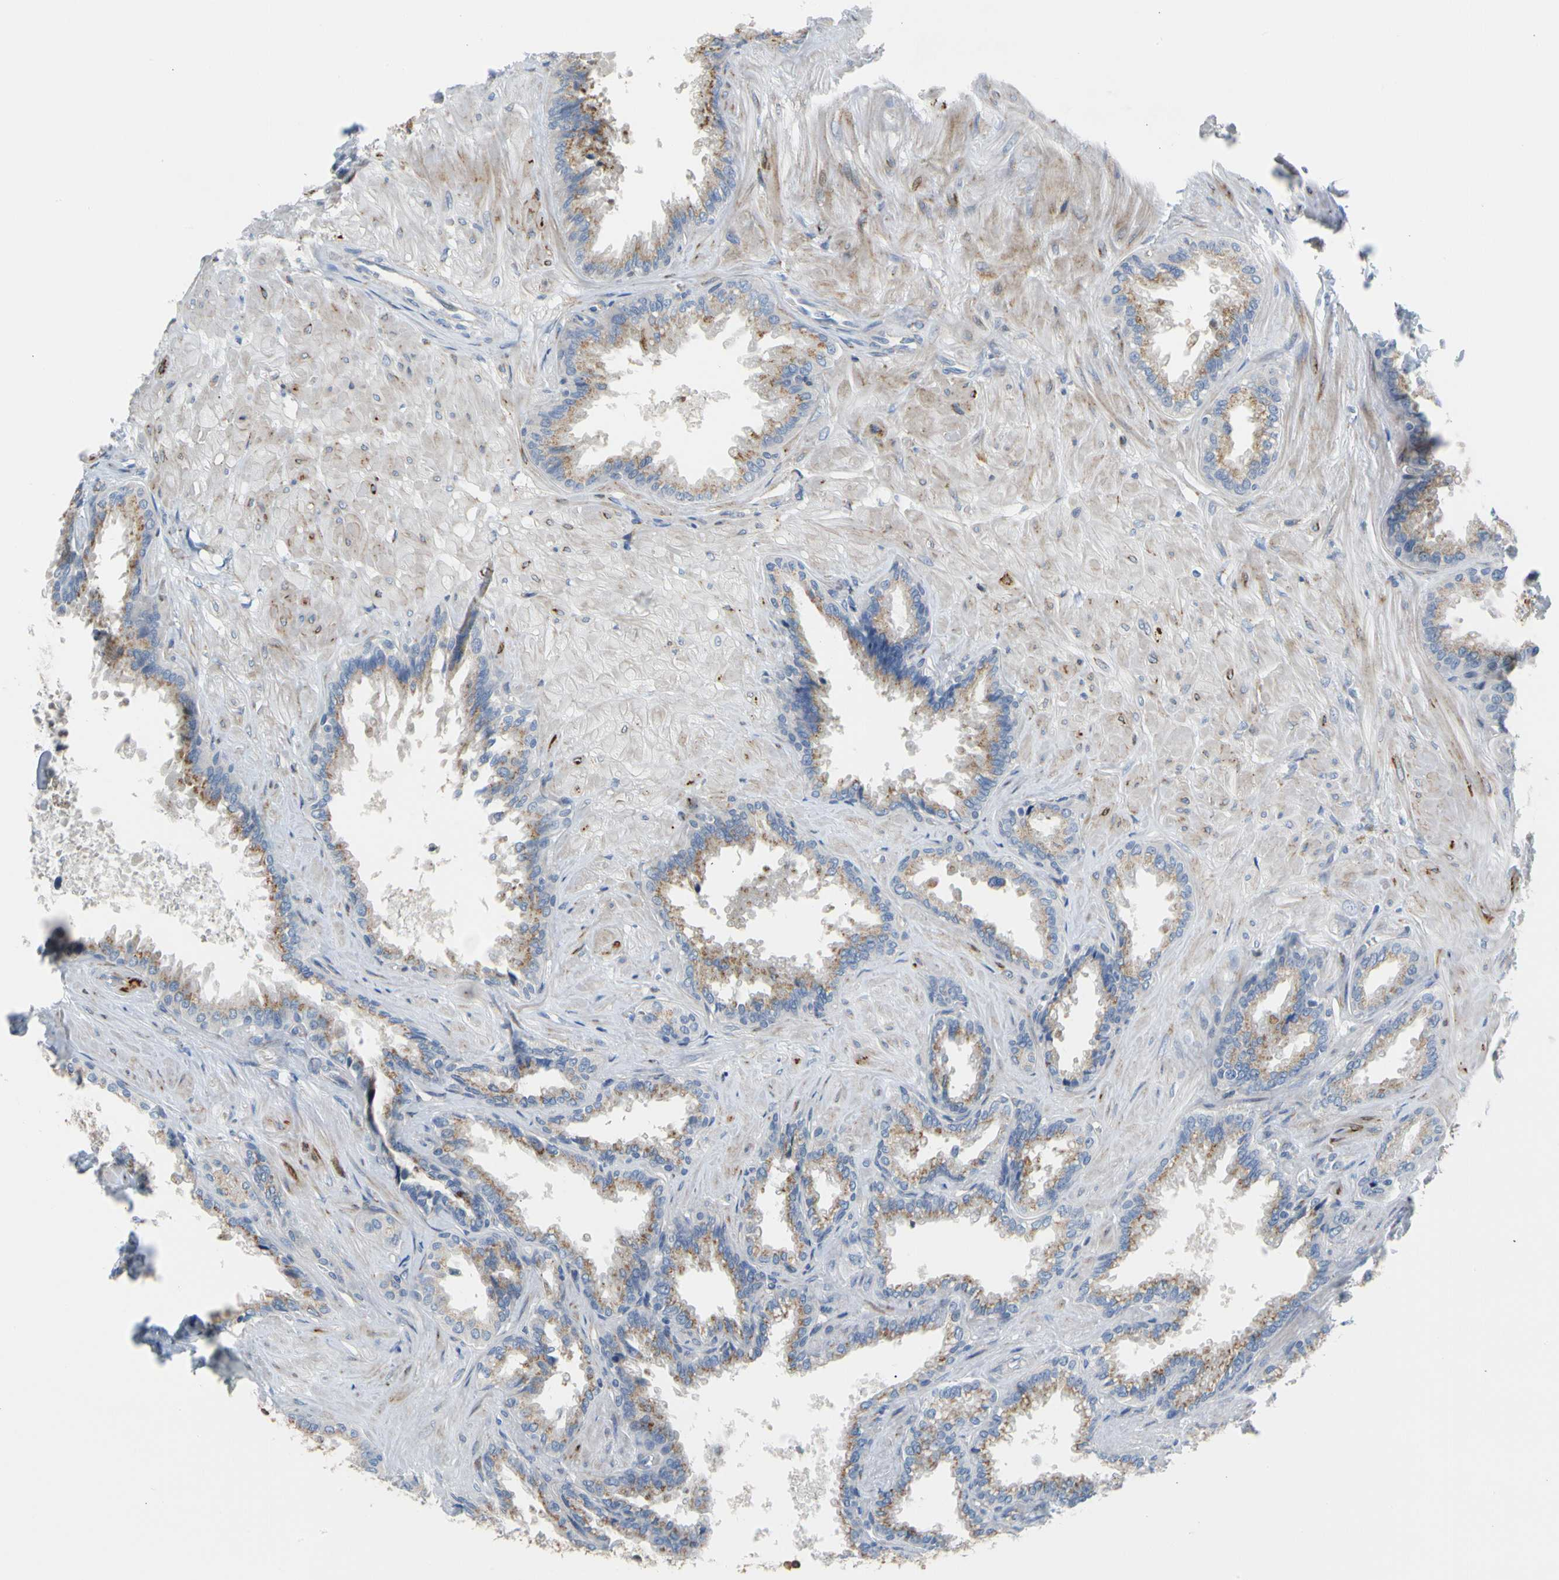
{"staining": {"intensity": "weak", "quantity": "25%-75%", "location": "cytoplasmic/membranous"}, "tissue": "seminal vesicle", "cell_type": "Glandular cells", "image_type": "normal", "snomed": [{"axis": "morphology", "description": "Normal tissue, NOS"}, {"axis": "topography", "description": "Seminal veicle"}], "caption": "The photomicrograph displays a brown stain indicating the presence of a protein in the cytoplasmic/membranous of glandular cells in seminal vesicle. (Brightfield microscopy of DAB IHC at high magnification).", "gene": "ZNF236", "patient": {"sex": "male", "age": 46}}